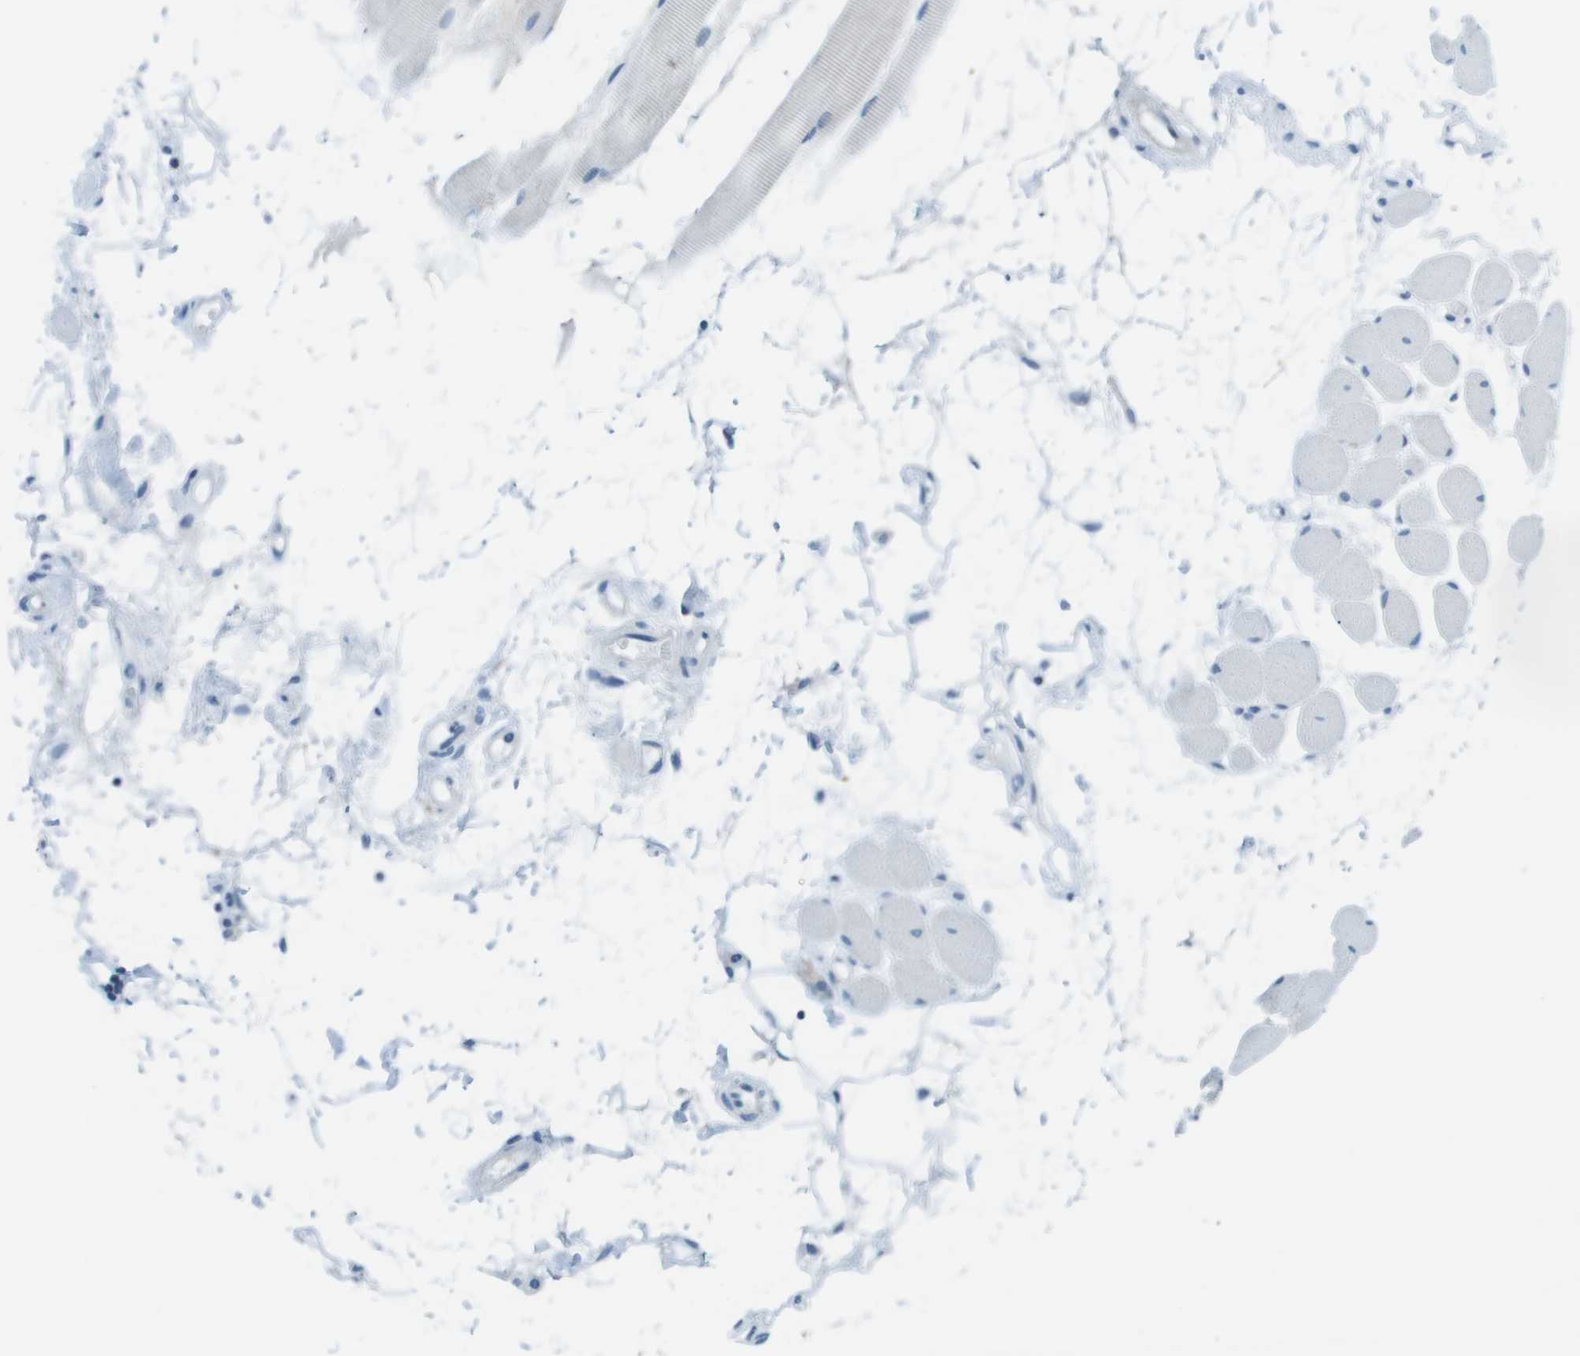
{"staining": {"intensity": "negative", "quantity": "none", "location": "none"}, "tissue": "skeletal muscle", "cell_type": "Myocytes", "image_type": "normal", "snomed": [{"axis": "morphology", "description": "Normal tissue, NOS"}, {"axis": "topography", "description": "Skeletal muscle"}, {"axis": "topography", "description": "Peripheral nerve tissue"}], "caption": "Skeletal muscle stained for a protein using immunohistochemistry displays no staining myocytes.", "gene": "STIP1", "patient": {"sex": "female", "age": 84}}